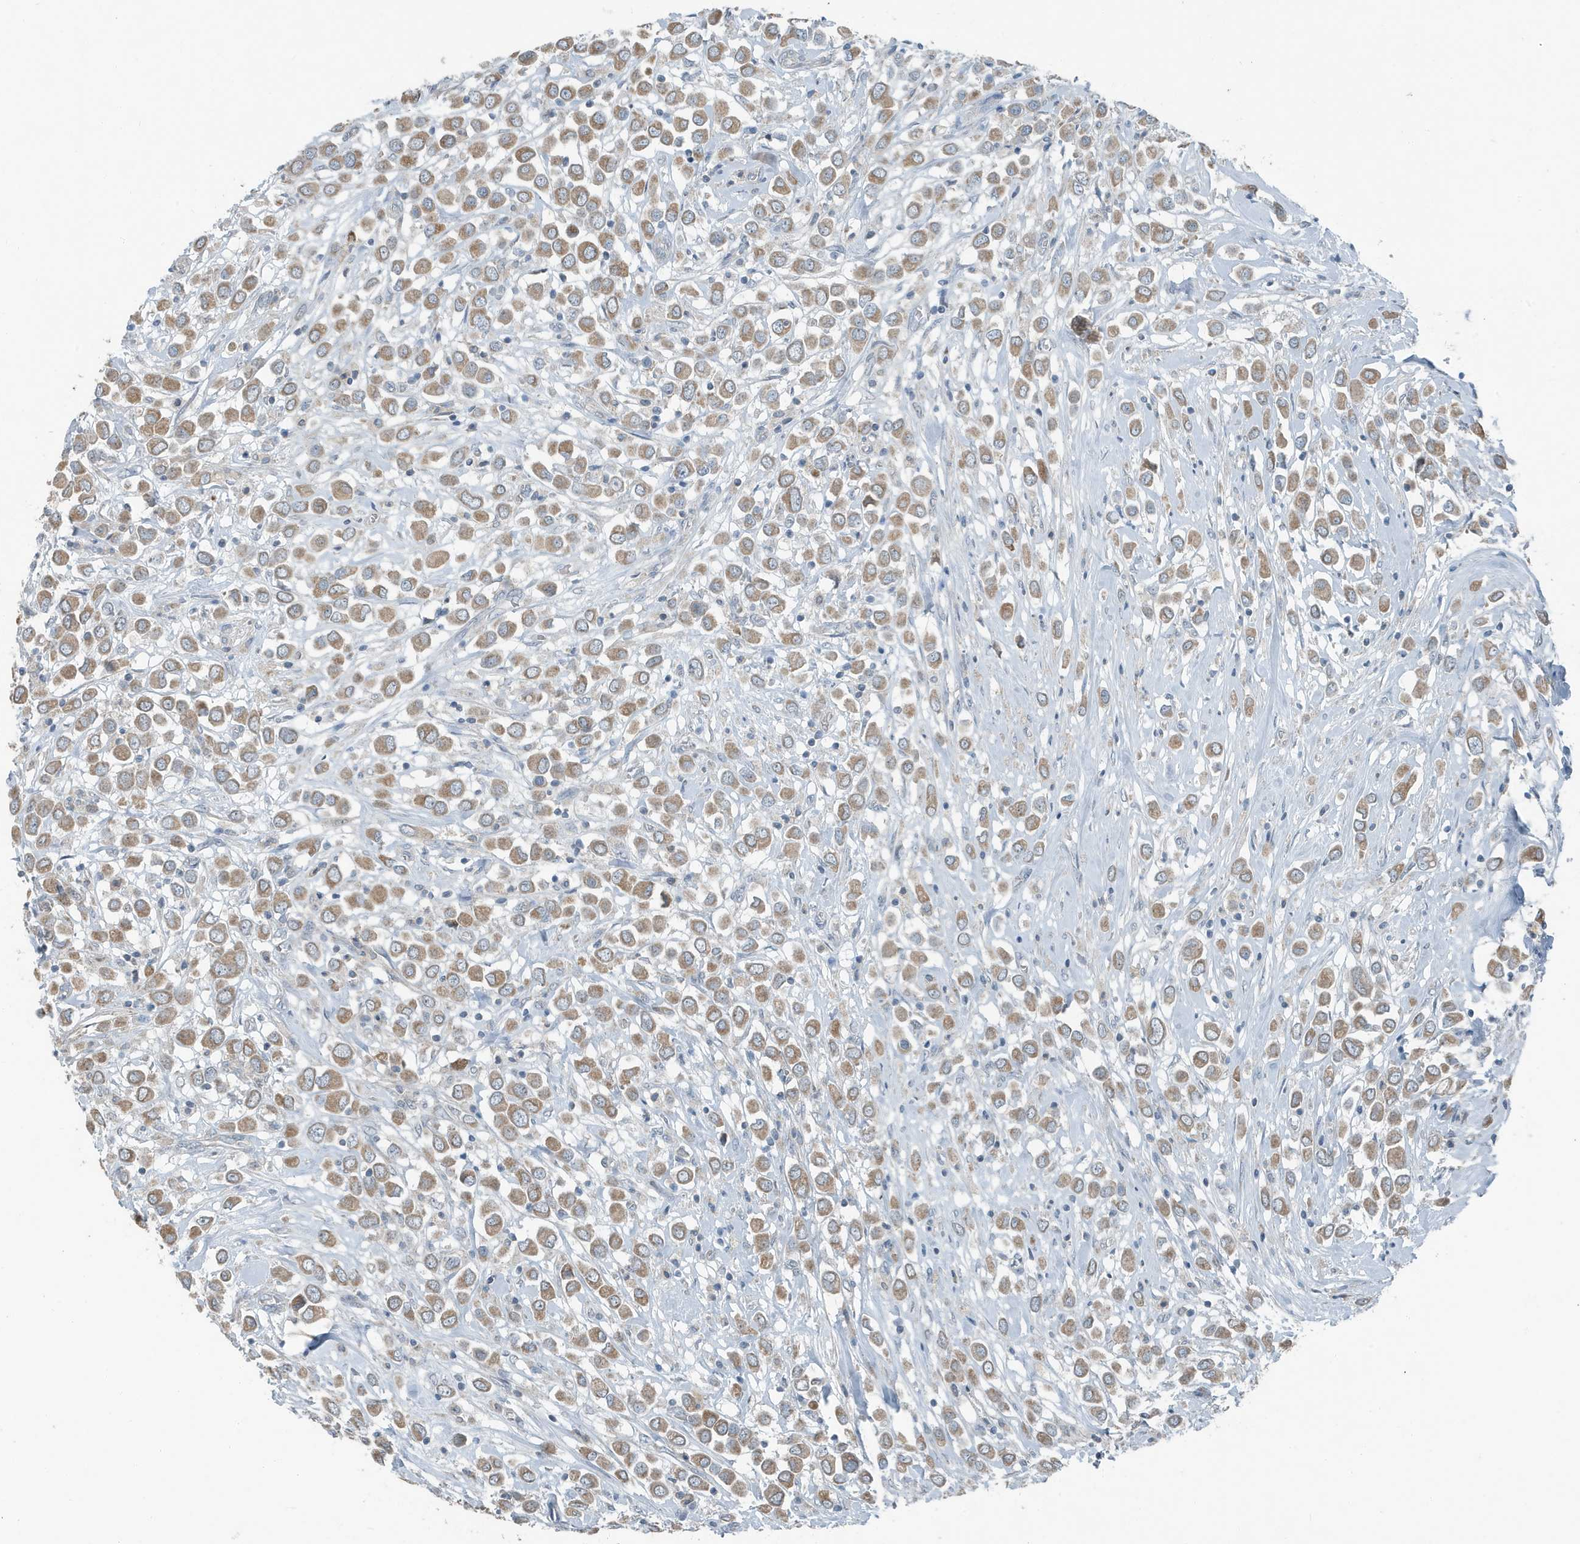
{"staining": {"intensity": "moderate", "quantity": ">75%", "location": "cytoplasmic/membranous"}, "tissue": "breast cancer", "cell_type": "Tumor cells", "image_type": "cancer", "snomed": [{"axis": "morphology", "description": "Duct carcinoma"}, {"axis": "topography", "description": "Breast"}], "caption": "There is medium levels of moderate cytoplasmic/membranous expression in tumor cells of breast cancer, as demonstrated by immunohistochemical staining (brown color).", "gene": "MT-CYB", "patient": {"sex": "female", "age": 61}}